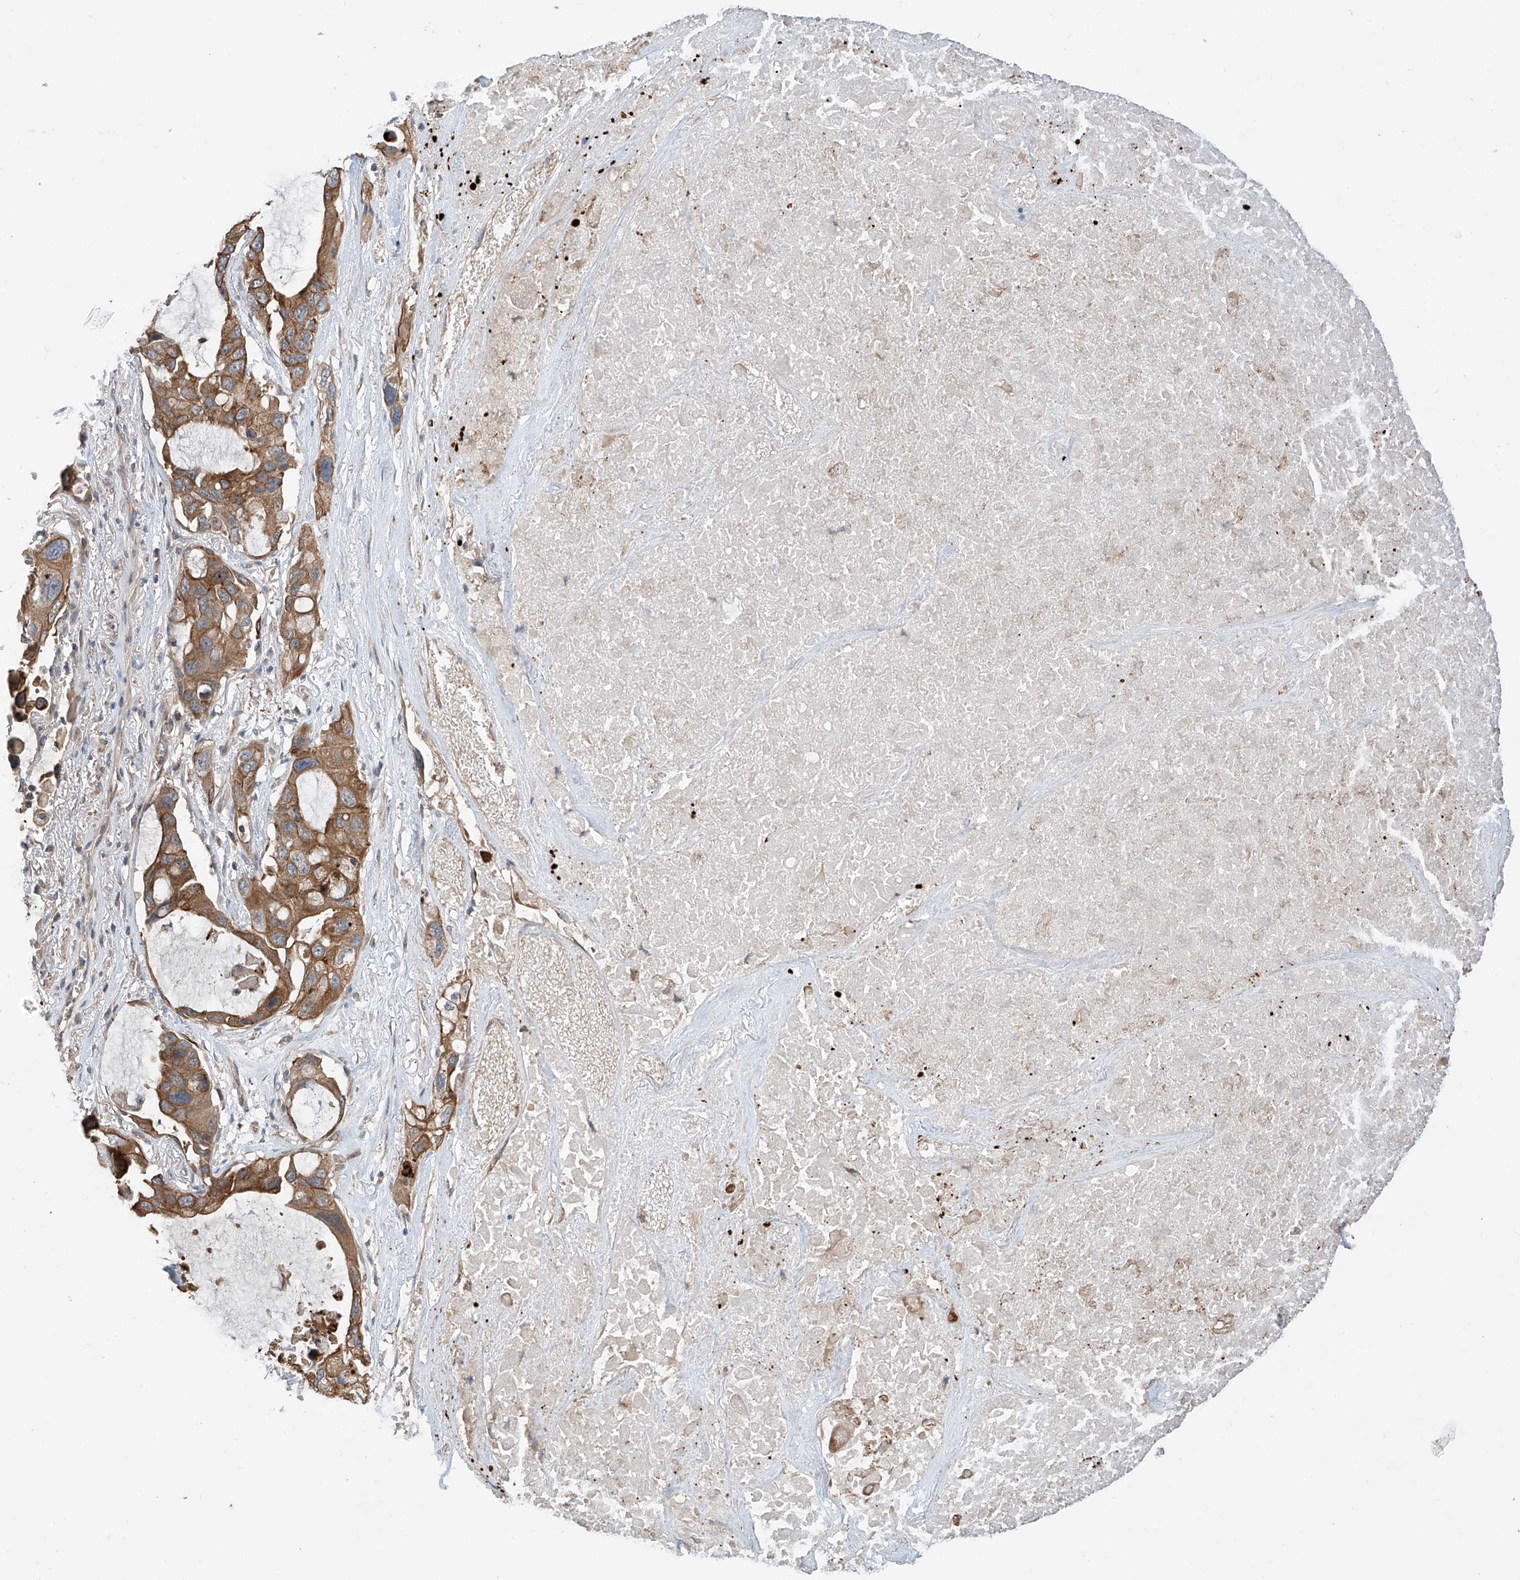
{"staining": {"intensity": "moderate", "quantity": ">75%", "location": "cytoplasmic/membranous"}, "tissue": "lung cancer", "cell_type": "Tumor cells", "image_type": "cancer", "snomed": [{"axis": "morphology", "description": "Squamous cell carcinoma, NOS"}, {"axis": "topography", "description": "Lung"}], "caption": "High-power microscopy captured an immunohistochemistry photomicrograph of lung squamous cell carcinoma, revealing moderate cytoplasmic/membranous expression in approximately >75% of tumor cells. The protein is shown in brown color, while the nuclei are stained blue.", "gene": "RPAIN", "patient": {"sex": "female", "age": 73}}